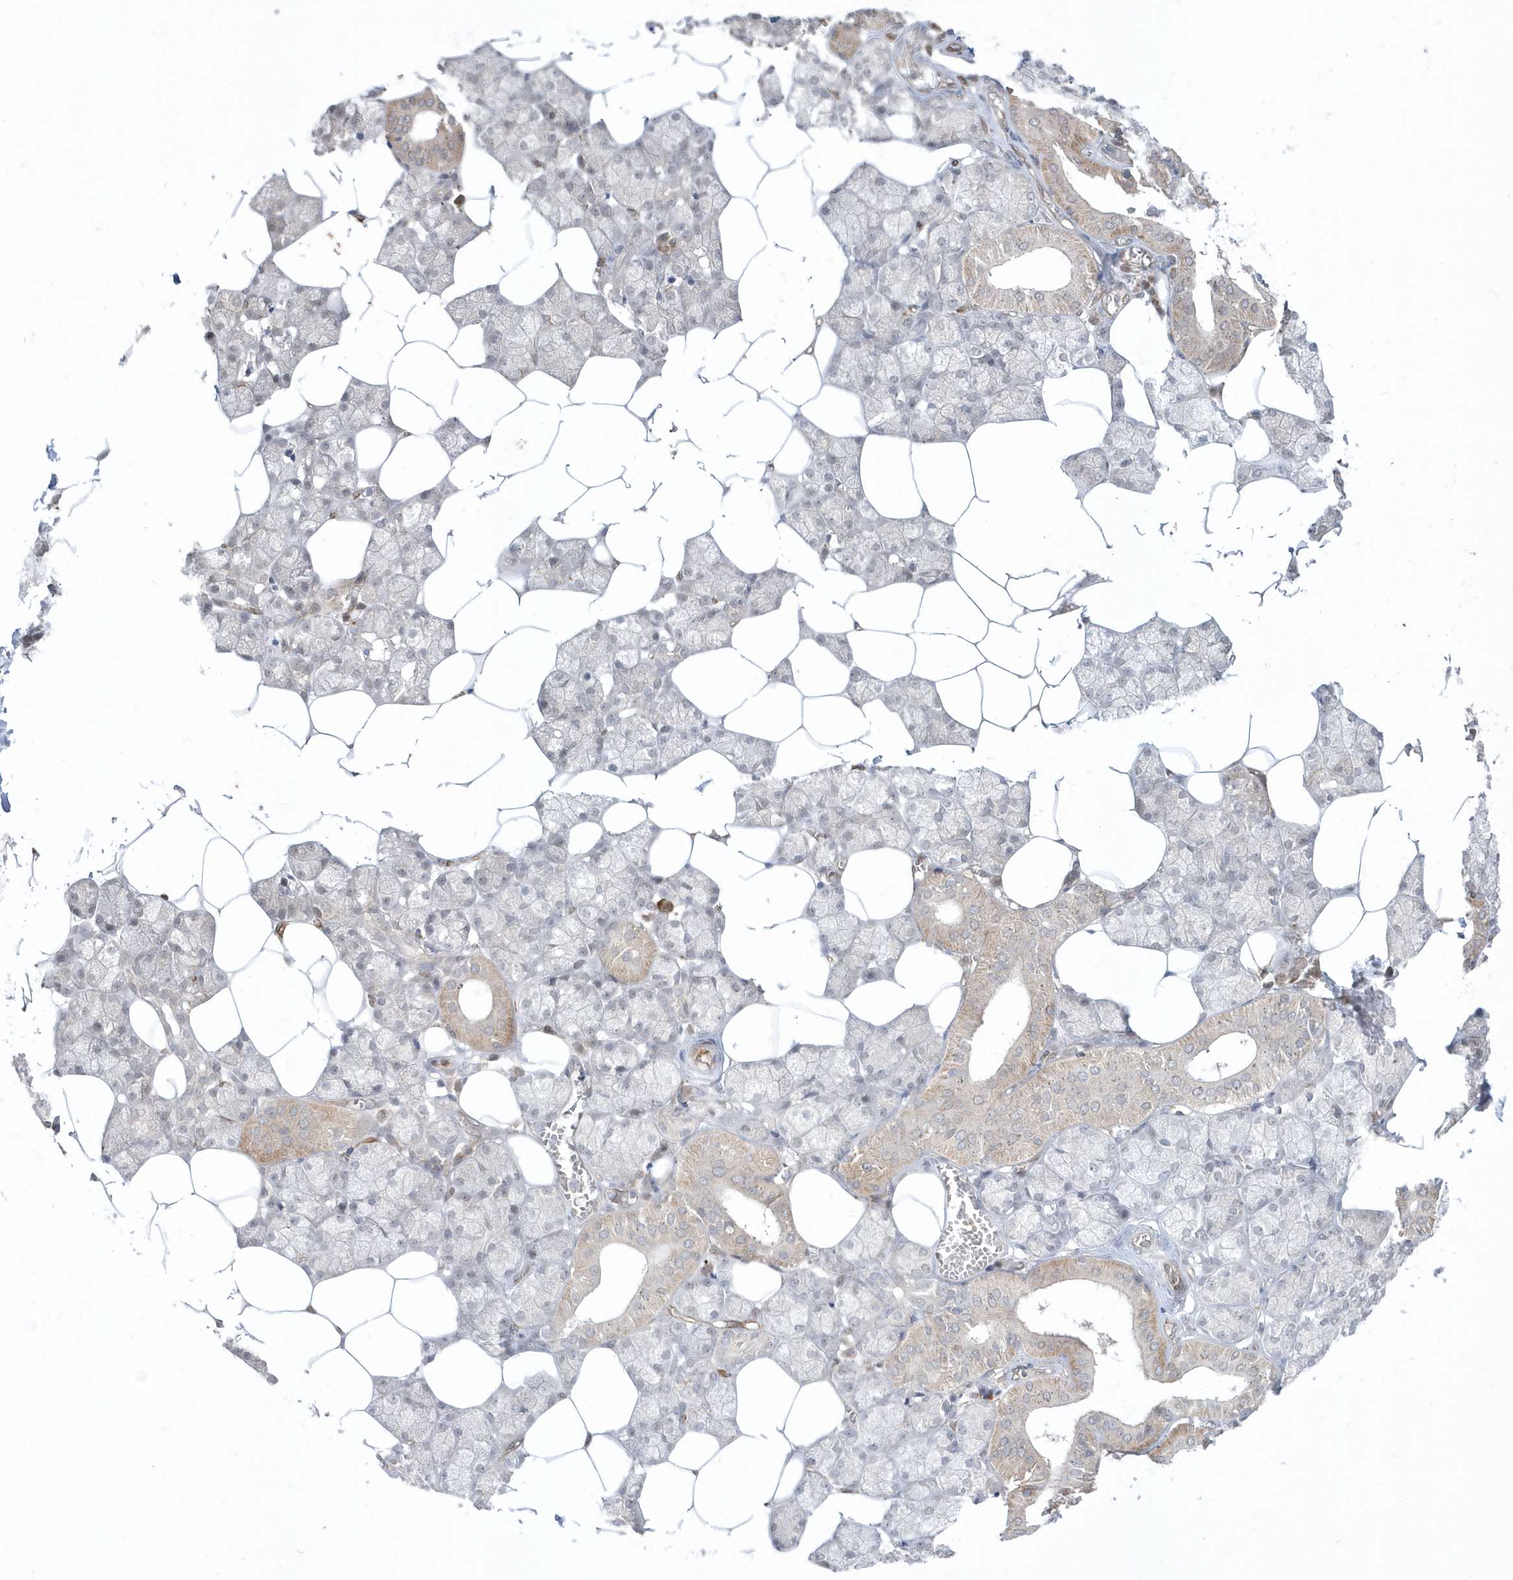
{"staining": {"intensity": "weak", "quantity": "<25%", "location": "cytoplasmic/membranous"}, "tissue": "salivary gland", "cell_type": "Glandular cells", "image_type": "normal", "snomed": [{"axis": "morphology", "description": "Normal tissue, NOS"}, {"axis": "topography", "description": "Salivary gland"}], "caption": "The histopathology image shows no staining of glandular cells in normal salivary gland. (DAB immunohistochemistry with hematoxylin counter stain).", "gene": "DHX57", "patient": {"sex": "male", "age": 62}}